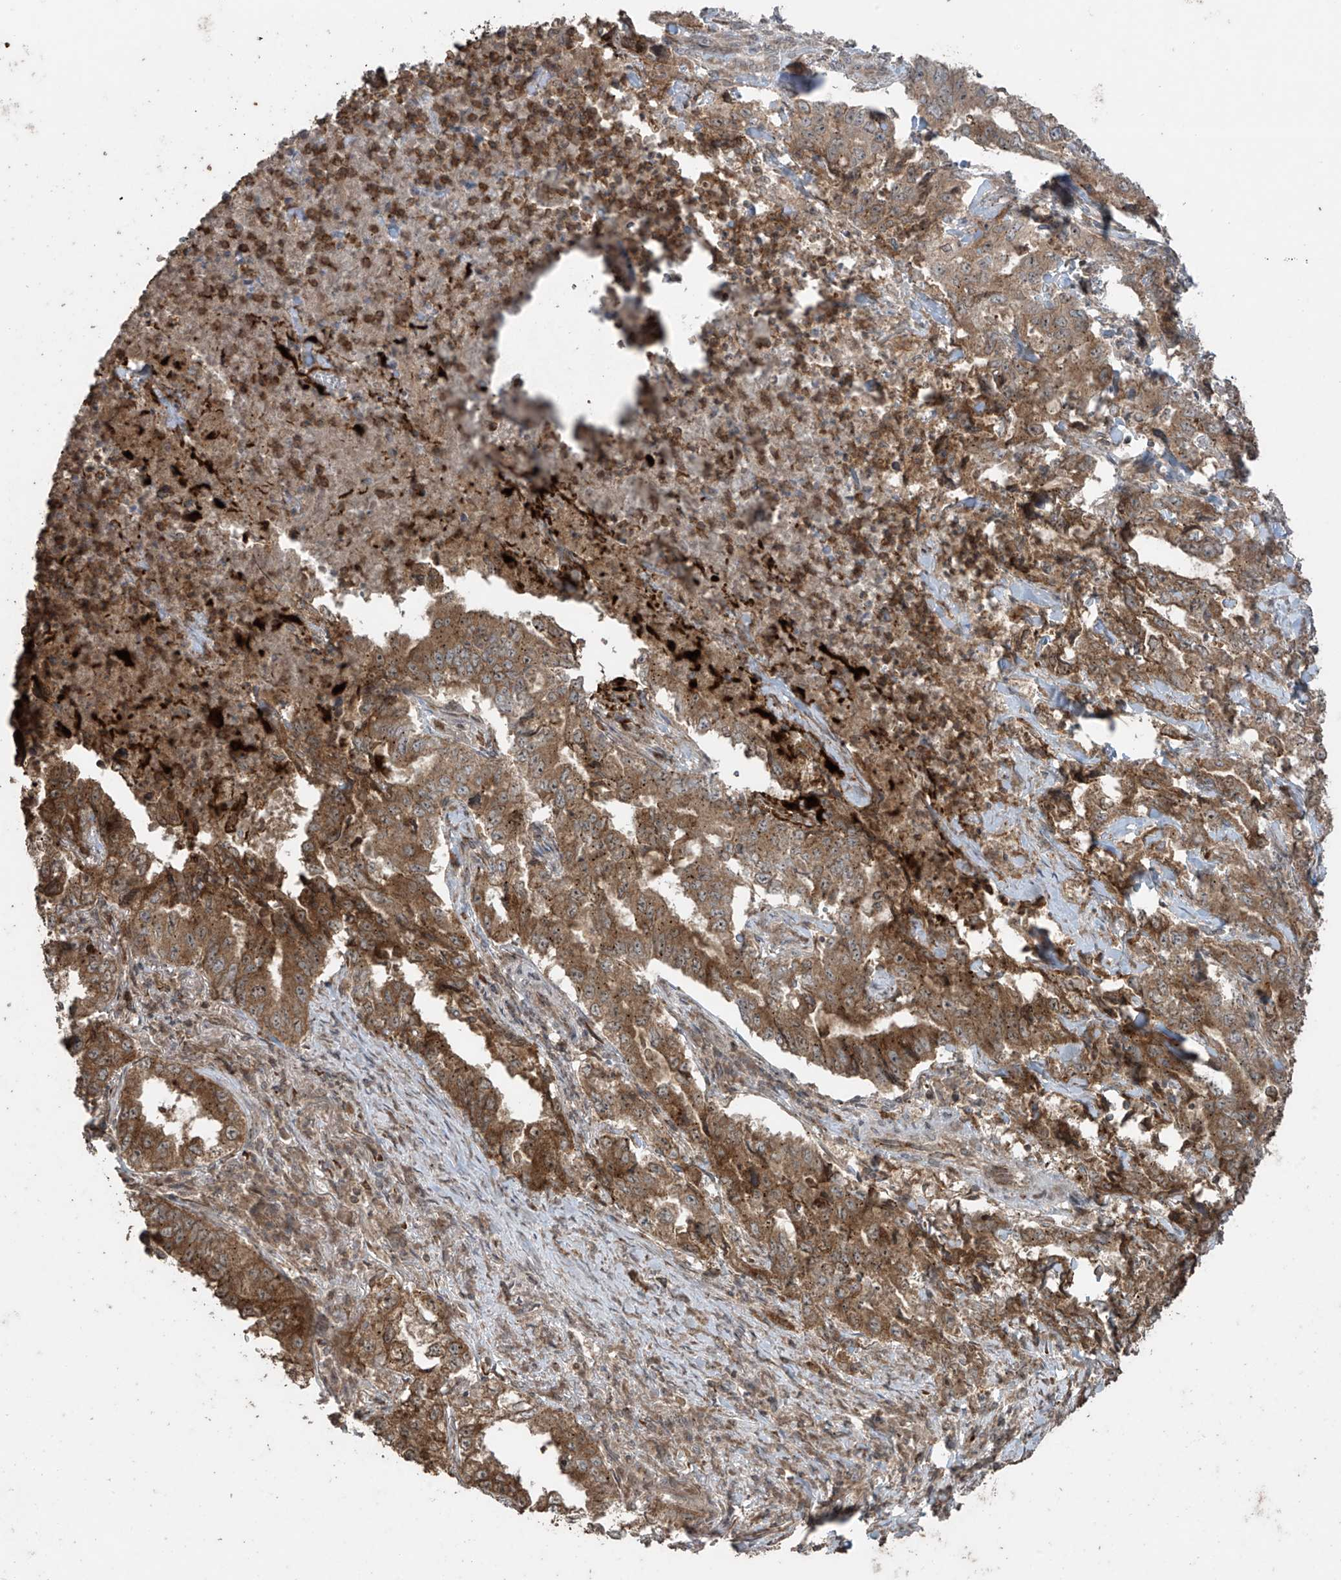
{"staining": {"intensity": "moderate", "quantity": ">75%", "location": "cytoplasmic/membranous"}, "tissue": "lung cancer", "cell_type": "Tumor cells", "image_type": "cancer", "snomed": [{"axis": "morphology", "description": "Adenocarcinoma, NOS"}, {"axis": "topography", "description": "Lung"}], "caption": "Human lung cancer (adenocarcinoma) stained with a protein marker demonstrates moderate staining in tumor cells.", "gene": "PGPEP1", "patient": {"sex": "female", "age": 51}}